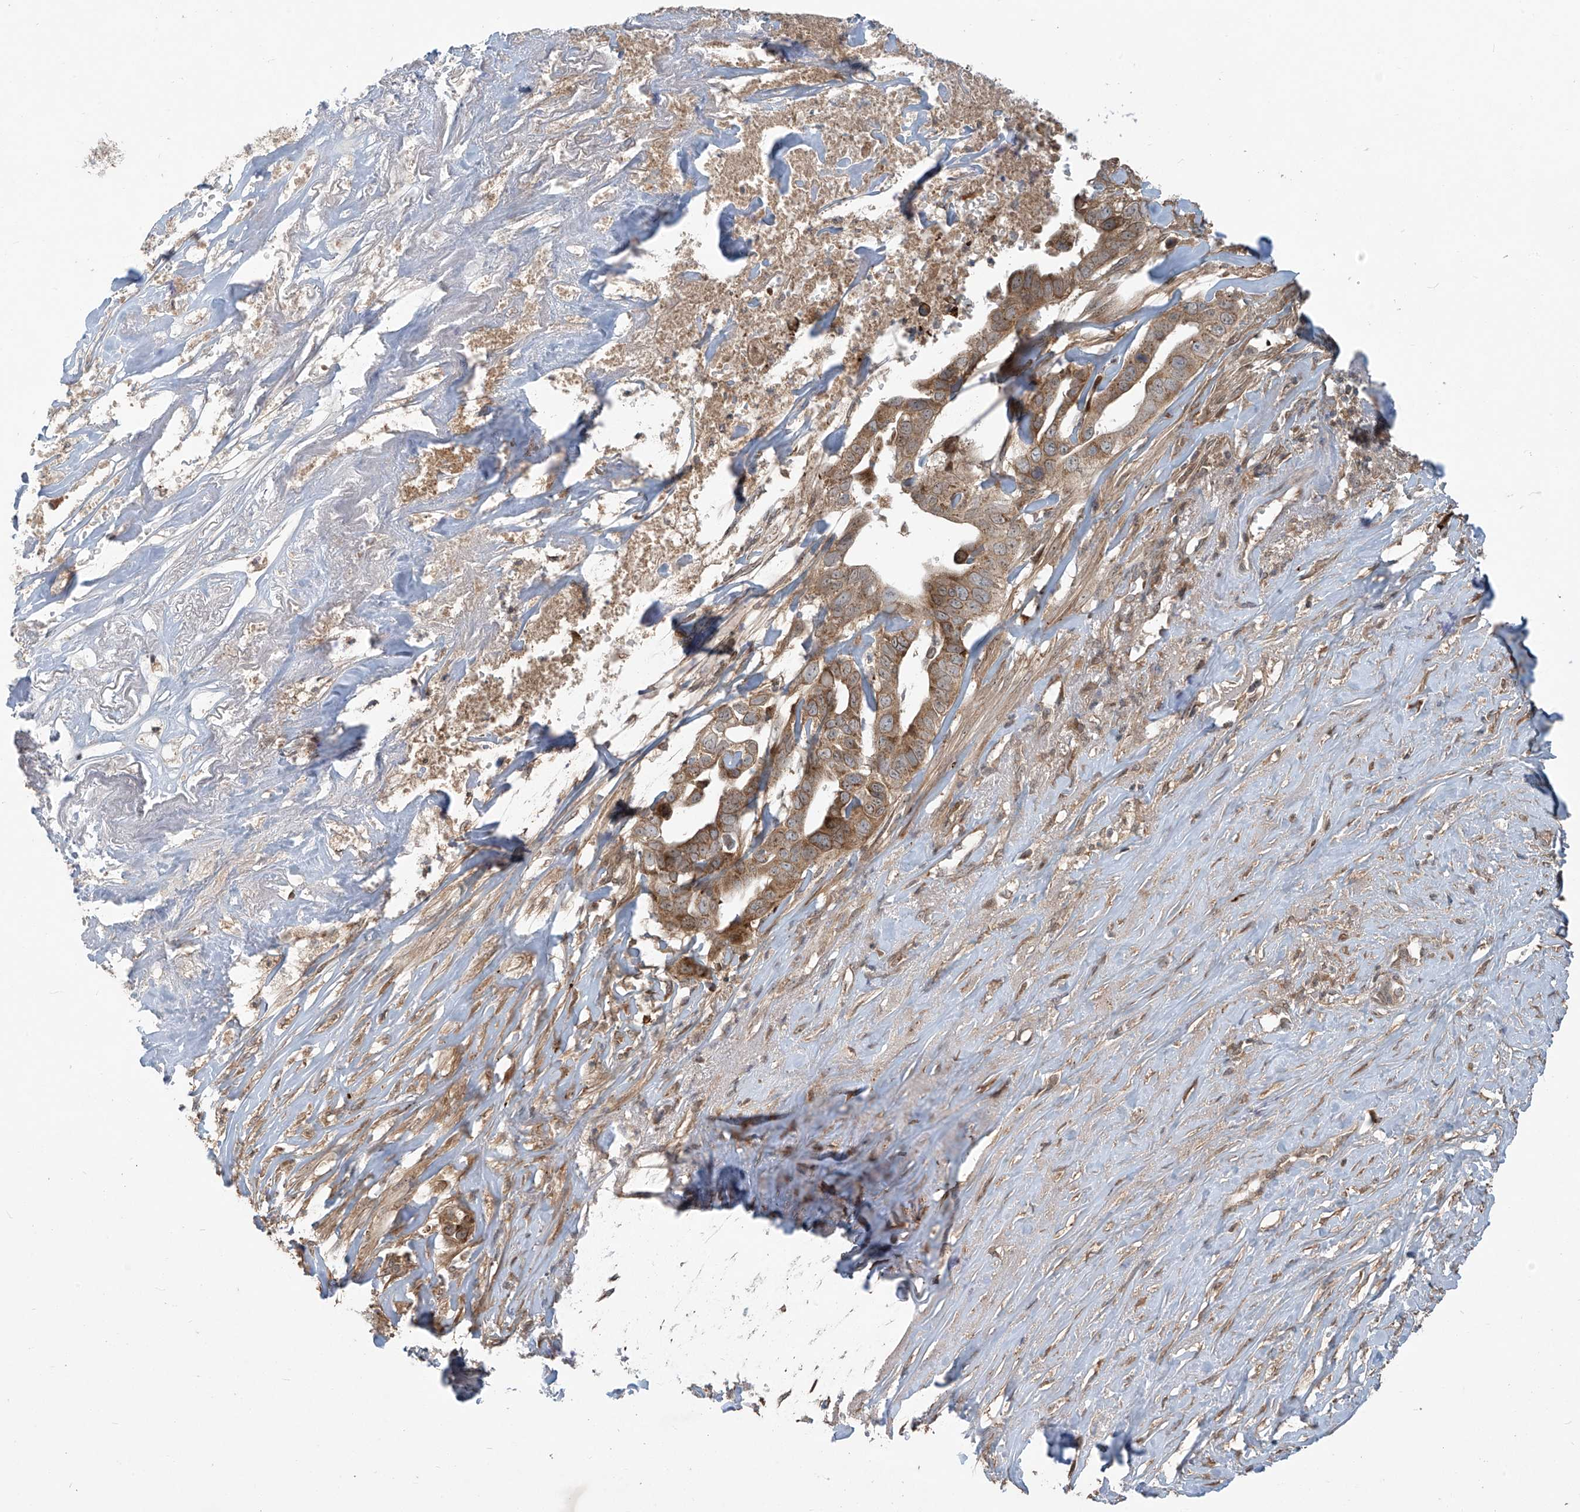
{"staining": {"intensity": "moderate", "quantity": ">75%", "location": "cytoplasmic/membranous"}, "tissue": "liver cancer", "cell_type": "Tumor cells", "image_type": "cancer", "snomed": [{"axis": "morphology", "description": "Cholangiocarcinoma"}, {"axis": "topography", "description": "Liver"}], "caption": "A medium amount of moderate cytoplasmic/membranous staining is present in about >75% of tumor cells in liver cancer (cholangiocarcinoma) tissue. (IHC, brightfield microscopy, high magnification).", "gene": "KATNIP", "patient": {"sex": "female", "age": 79}}